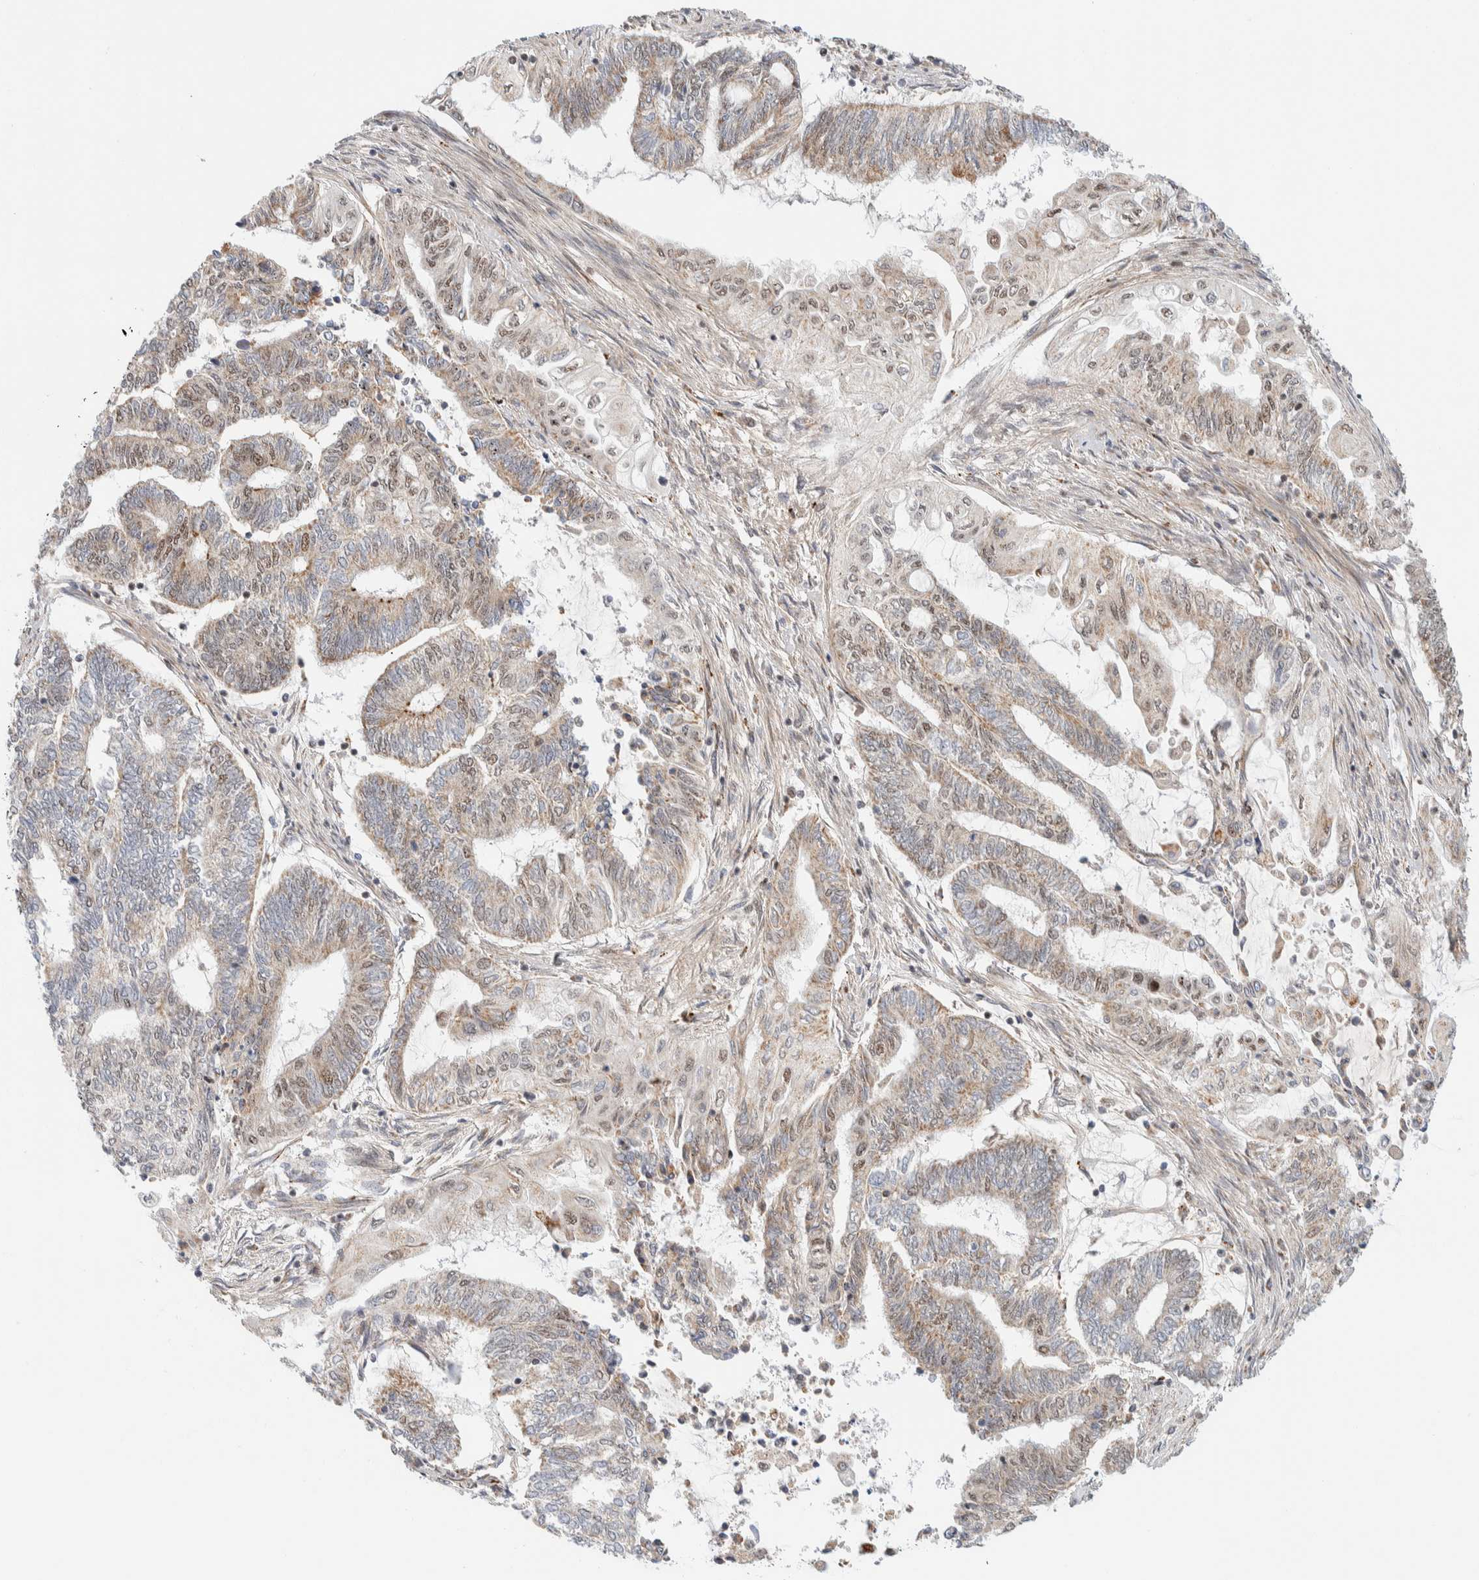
{"staining": {"intensity": "moderate", "quantity": "25%-75%", "location": "cytoplasmic/membranous,nuclear"}, "tissue": "endometrial cancer", "cell_type": "Tumor cells", "image_type": "cancer", "snomed": [{"axis": "morphology", "description": "Adenocarcinoma, NOS"}, {"axis": "topography", "description": "Uterus"}, {"axis": "topography", "description": "Endometrium"}], "caption": "Immunohistochemical staining of human adenocarcinoma (endometrial) demonstrates medium levels of moderate cytoplasmic/membranous and nuclear protein positivity in about 25%-75% of tumor cells.", "gene": "TSPAN32", "patient": {"sex": "female", "age": 70}}